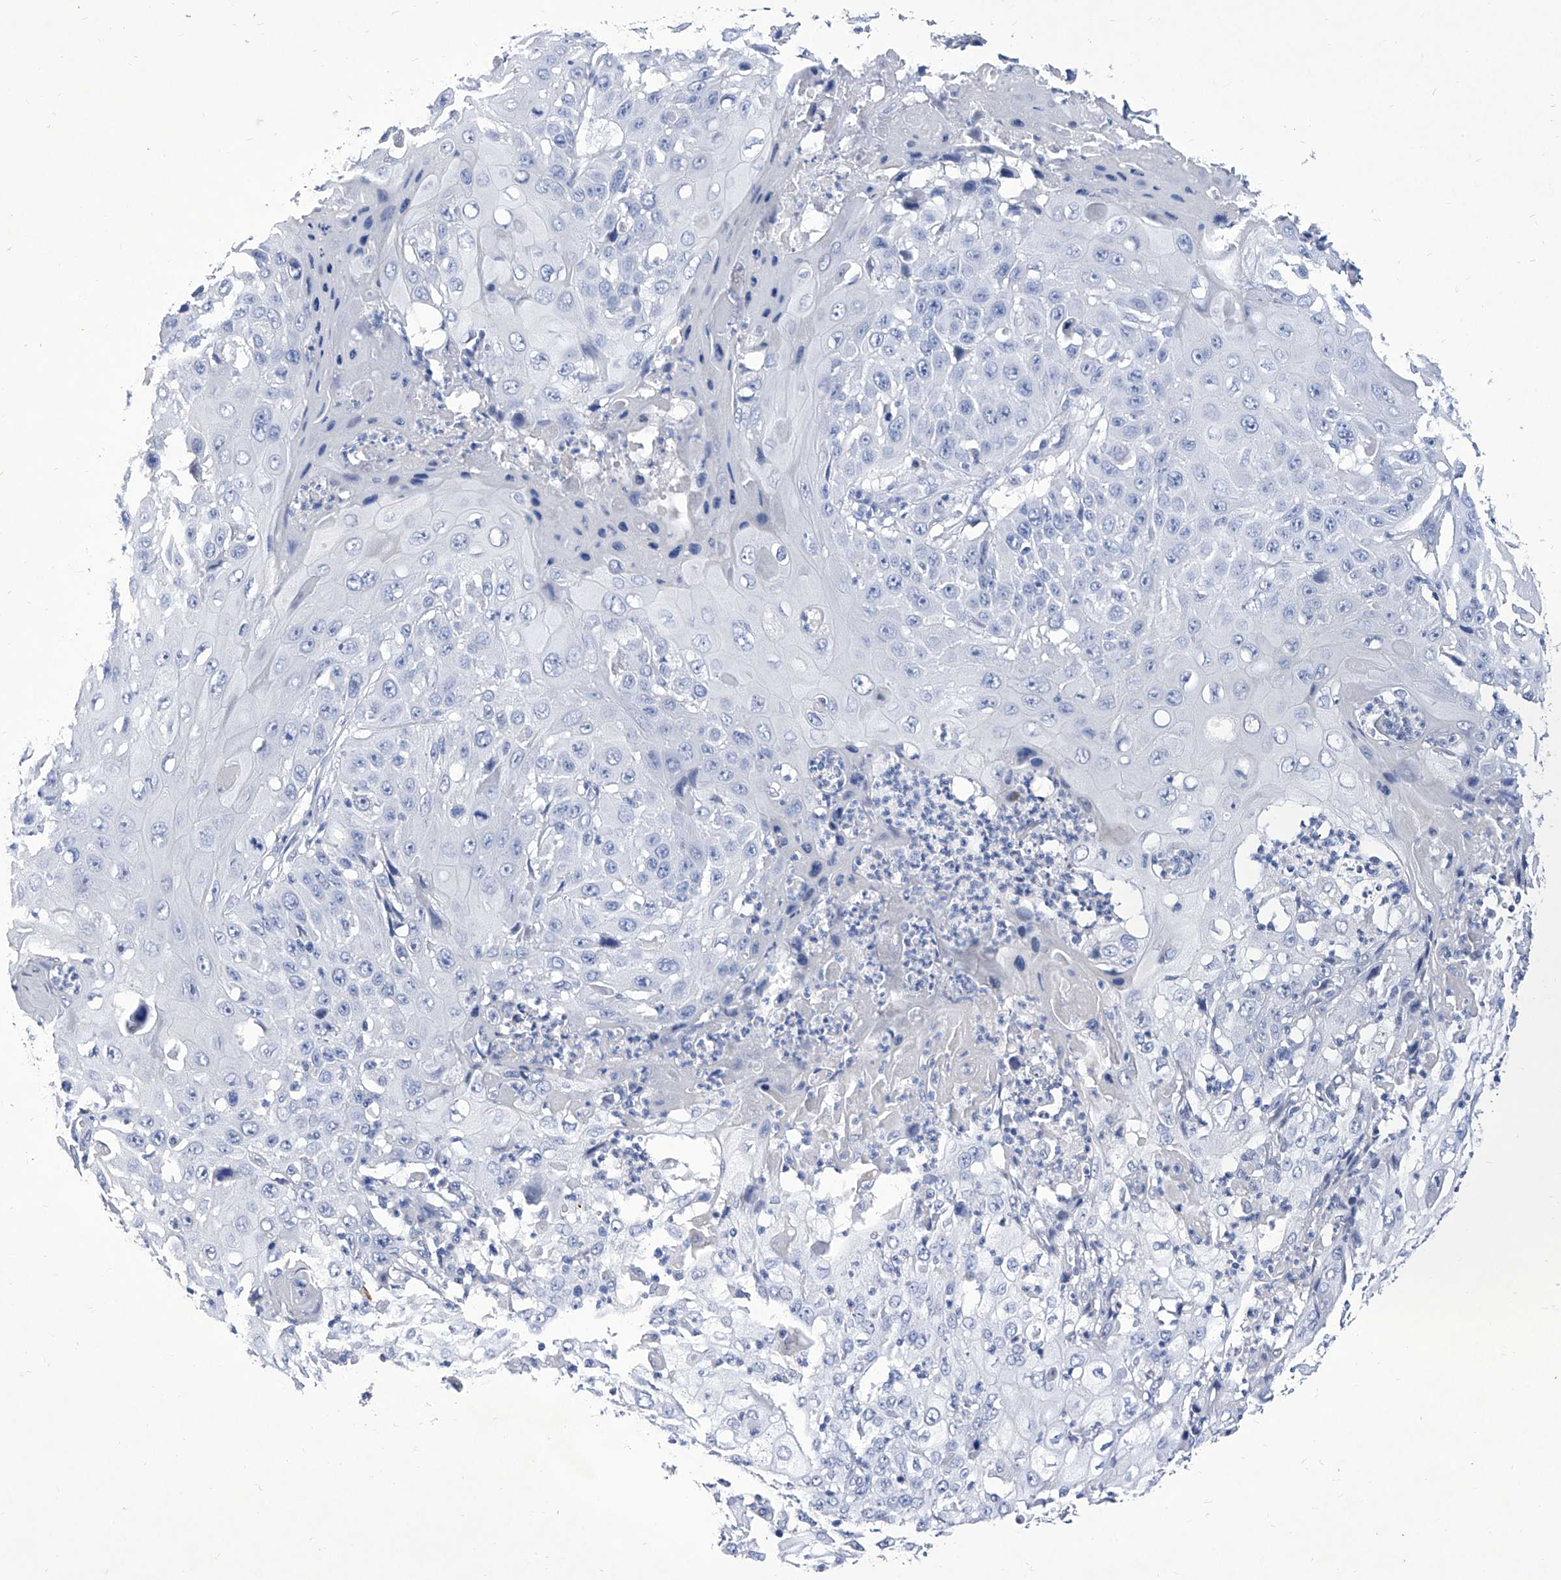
{"staining": {"intensity": "negative", "quantity": "none", "location": "none"}, "tissue": "cervical cancer", "cell_type": "Tumor cells", "image_type": "cancer", "snomed": [{"axis": "morphology", "description": "Squamous cell carcinoma, NOS"}, {"axis": "topography", "description": "Cervix"}], "caption": "Human cervical squamous cell carcinoma stained for a protein using IHC shows no expression in tumor cells.", "gene": "IFNL2", "patient": {"sex": "female", "age": 39}}